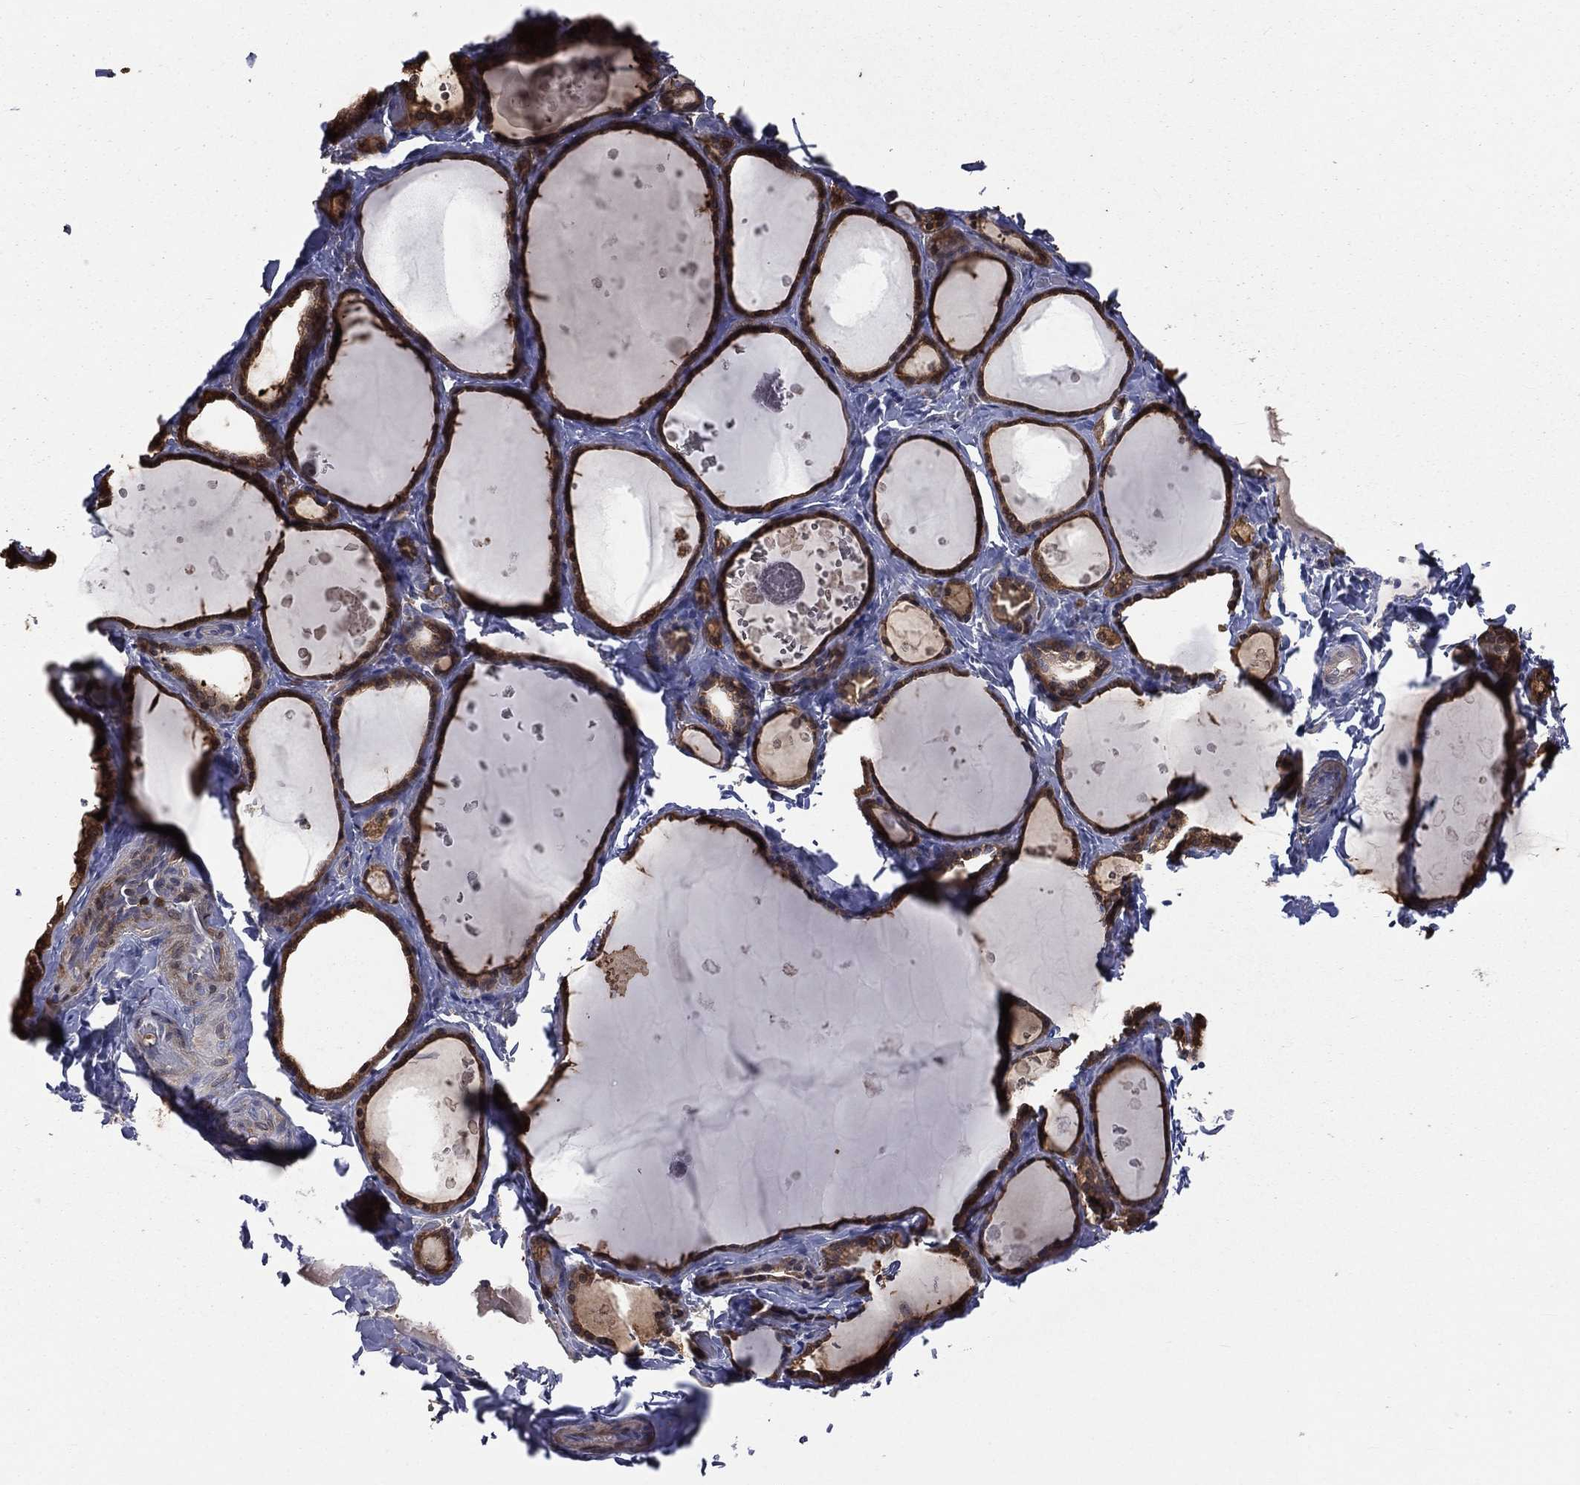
{"staining": {"intensity": "strong", "quantity": ">75%", "location": "cytoplasmic/membranous"}, "tissue": "thyroid gland", "cell_type": "Glandular cells", "image_type": "normal", "snomed": [{"axis": "morphology", "description": "Normal tissue, NOS"}, {"axis": "topography", "description": "Thyroid gland"}], "caption": "Immunohistochemistry (IHC) of unremarkable thyroid gland displays high levels of strong cytoplasmic/membranous positivity in about >75% of glandular cells.", "gene": "TBC1D2", "patient": {"sex": "female", "age": 56}}